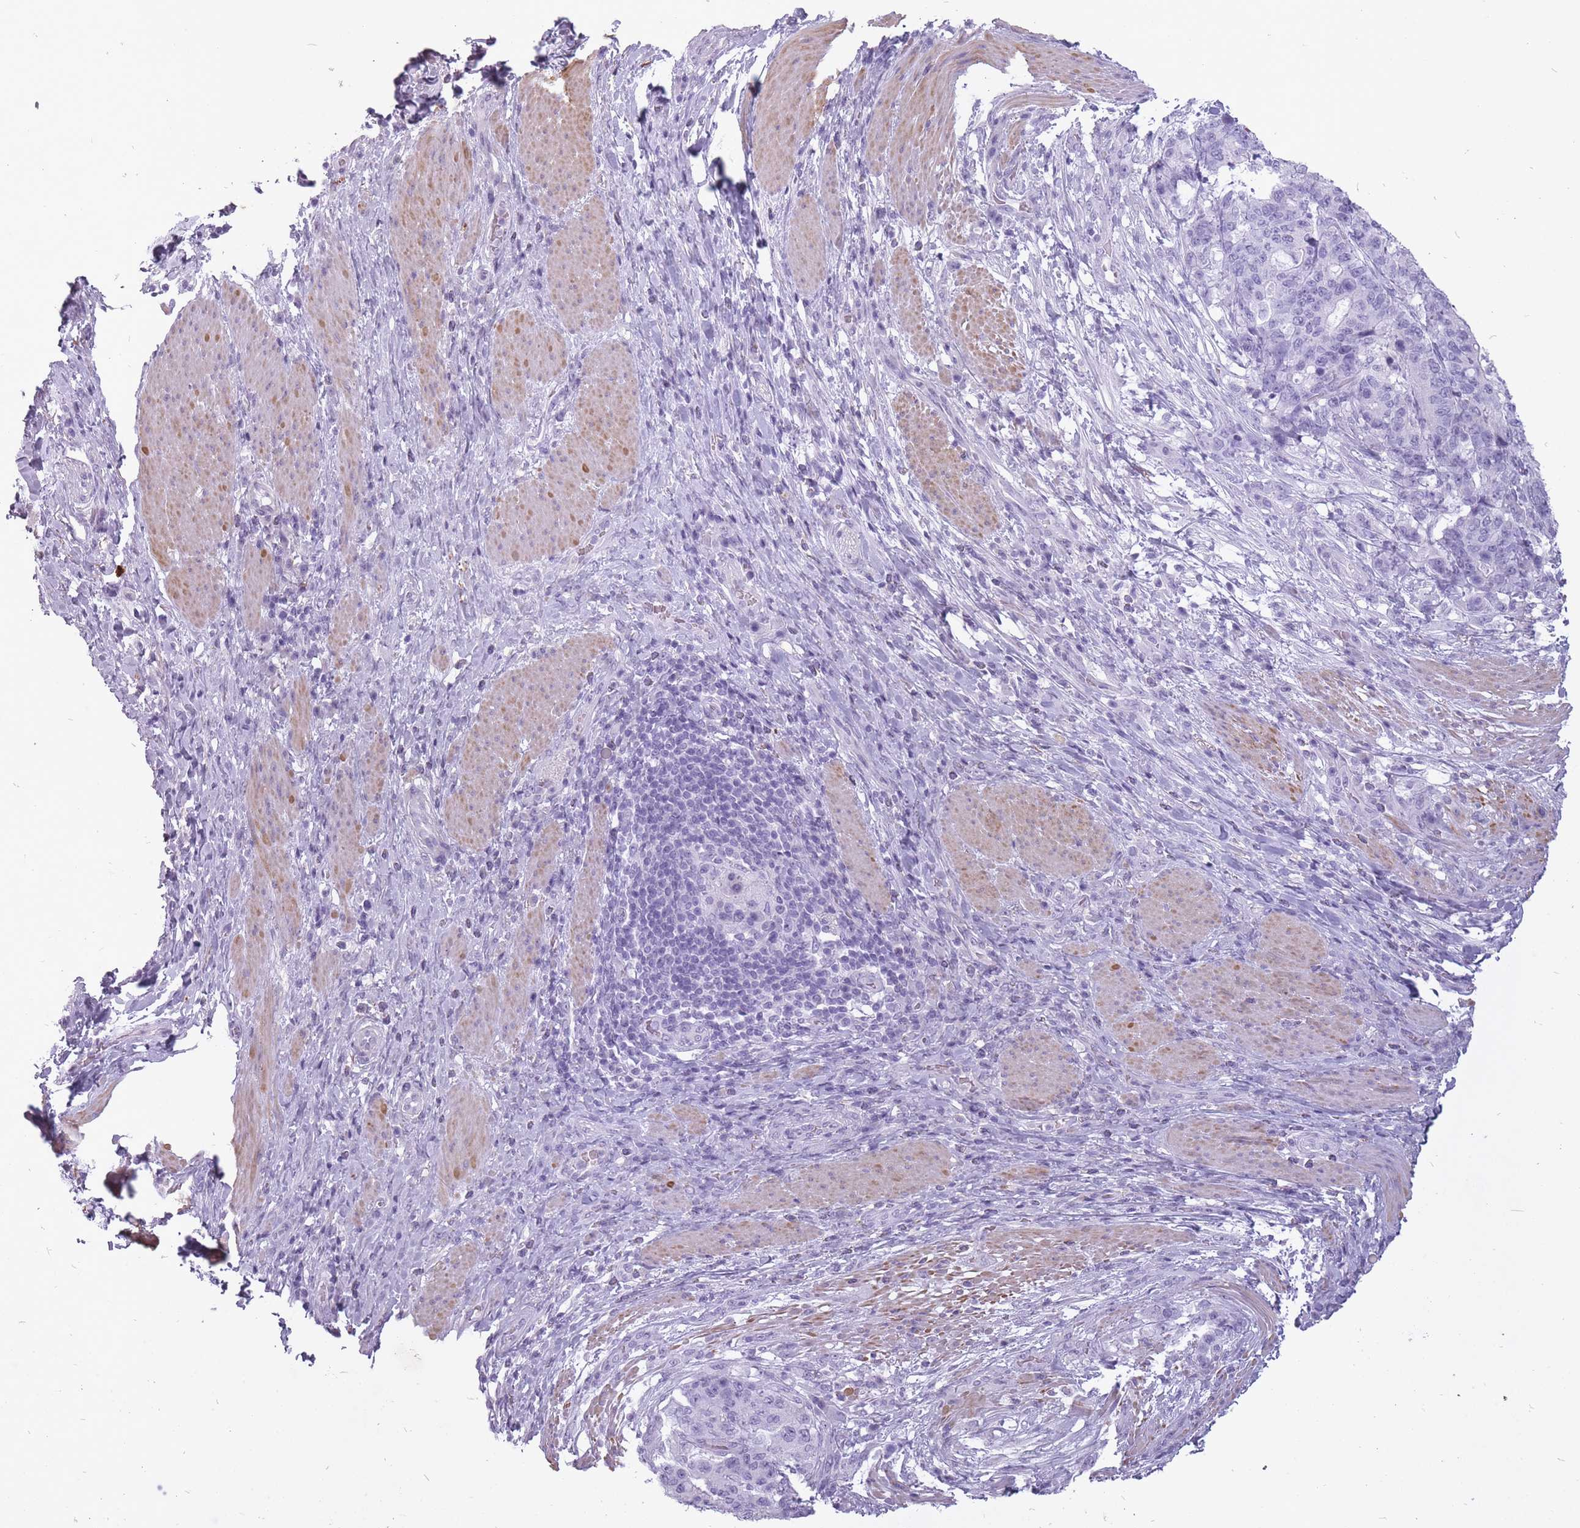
{"staining": {"intensity": "negative", "quantity": "none", "location": "none"}, "tissue": "stomach cancer", "cell_type": "Tumor cells", "image_type": "cancer", "snomed": [{"axis": "morphology", "description": "Normal tissue, NOS"}, {"axis": "morphology", "description": "Adenocarcinoma, NOS"}, {"axis": "topography", "description": "Stomach"}], "caption": "A high-resolution photomicrograph shows immunohistochemistry (IHC) staining of adenocarcinoma (stomach), which exhibits no significant expression in tumor cells.", "gene": "RFX4", "patient": {"sex": "female", "age": 64}}